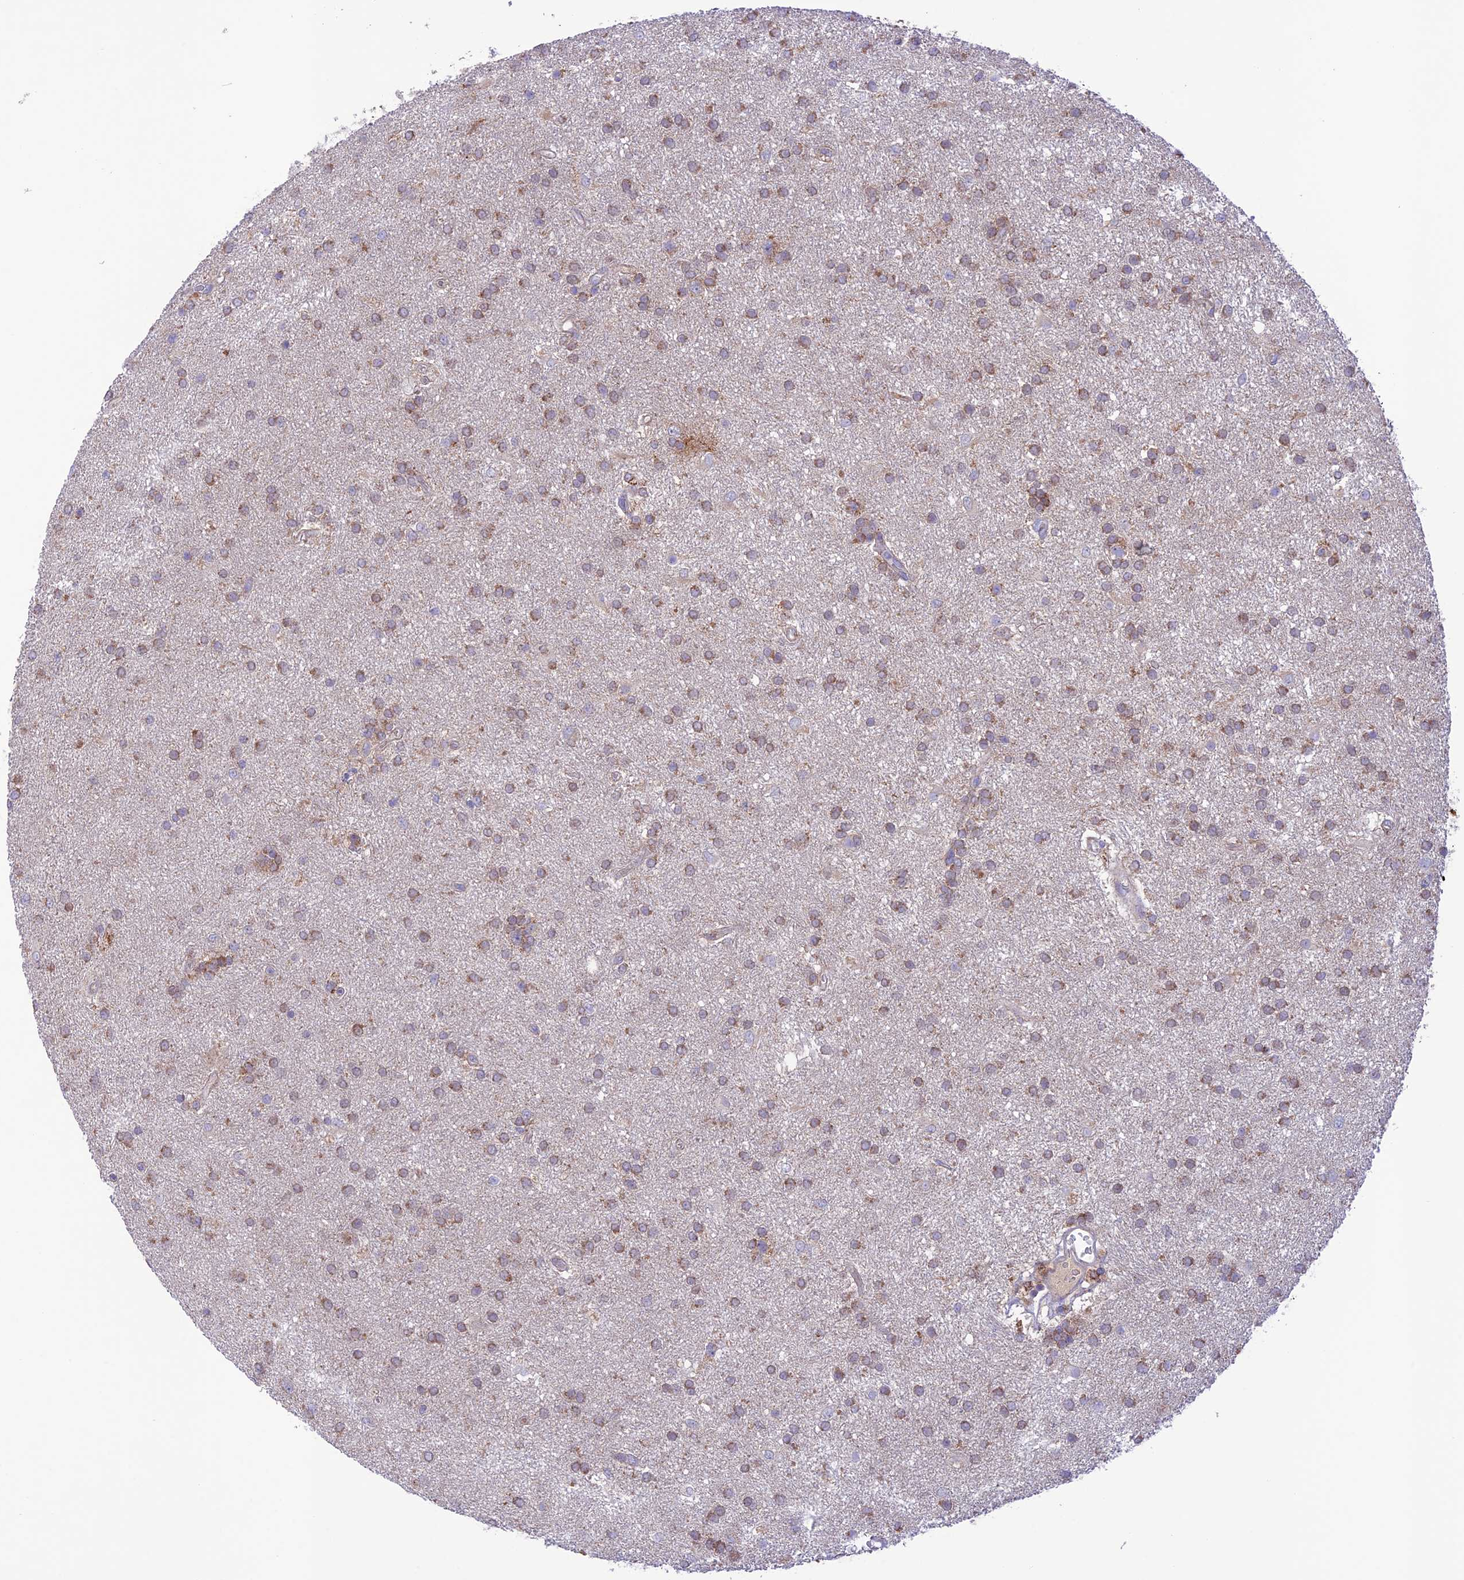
{"staining": {"intensity": "weak", "quantity": ">75%", "location": "cytoplasmic/membranous"}, "tissue": "glioma", "cell_type": "Tumor cells", "image_type": "cancer", "snomed": [{"axis": "morphology", "description": "Glioma, malignant, Low grade"}, {"axis": "topography", "description": "Brain"}], "caption": "Human malignant glioma (low-grade) stained with a brown dye displays weak cytoplasmic/membranous positive staining in approximately >75% of tumor cells.", "gene": "UAP1L1", "patient": {"sex": "male", "age": 66}}